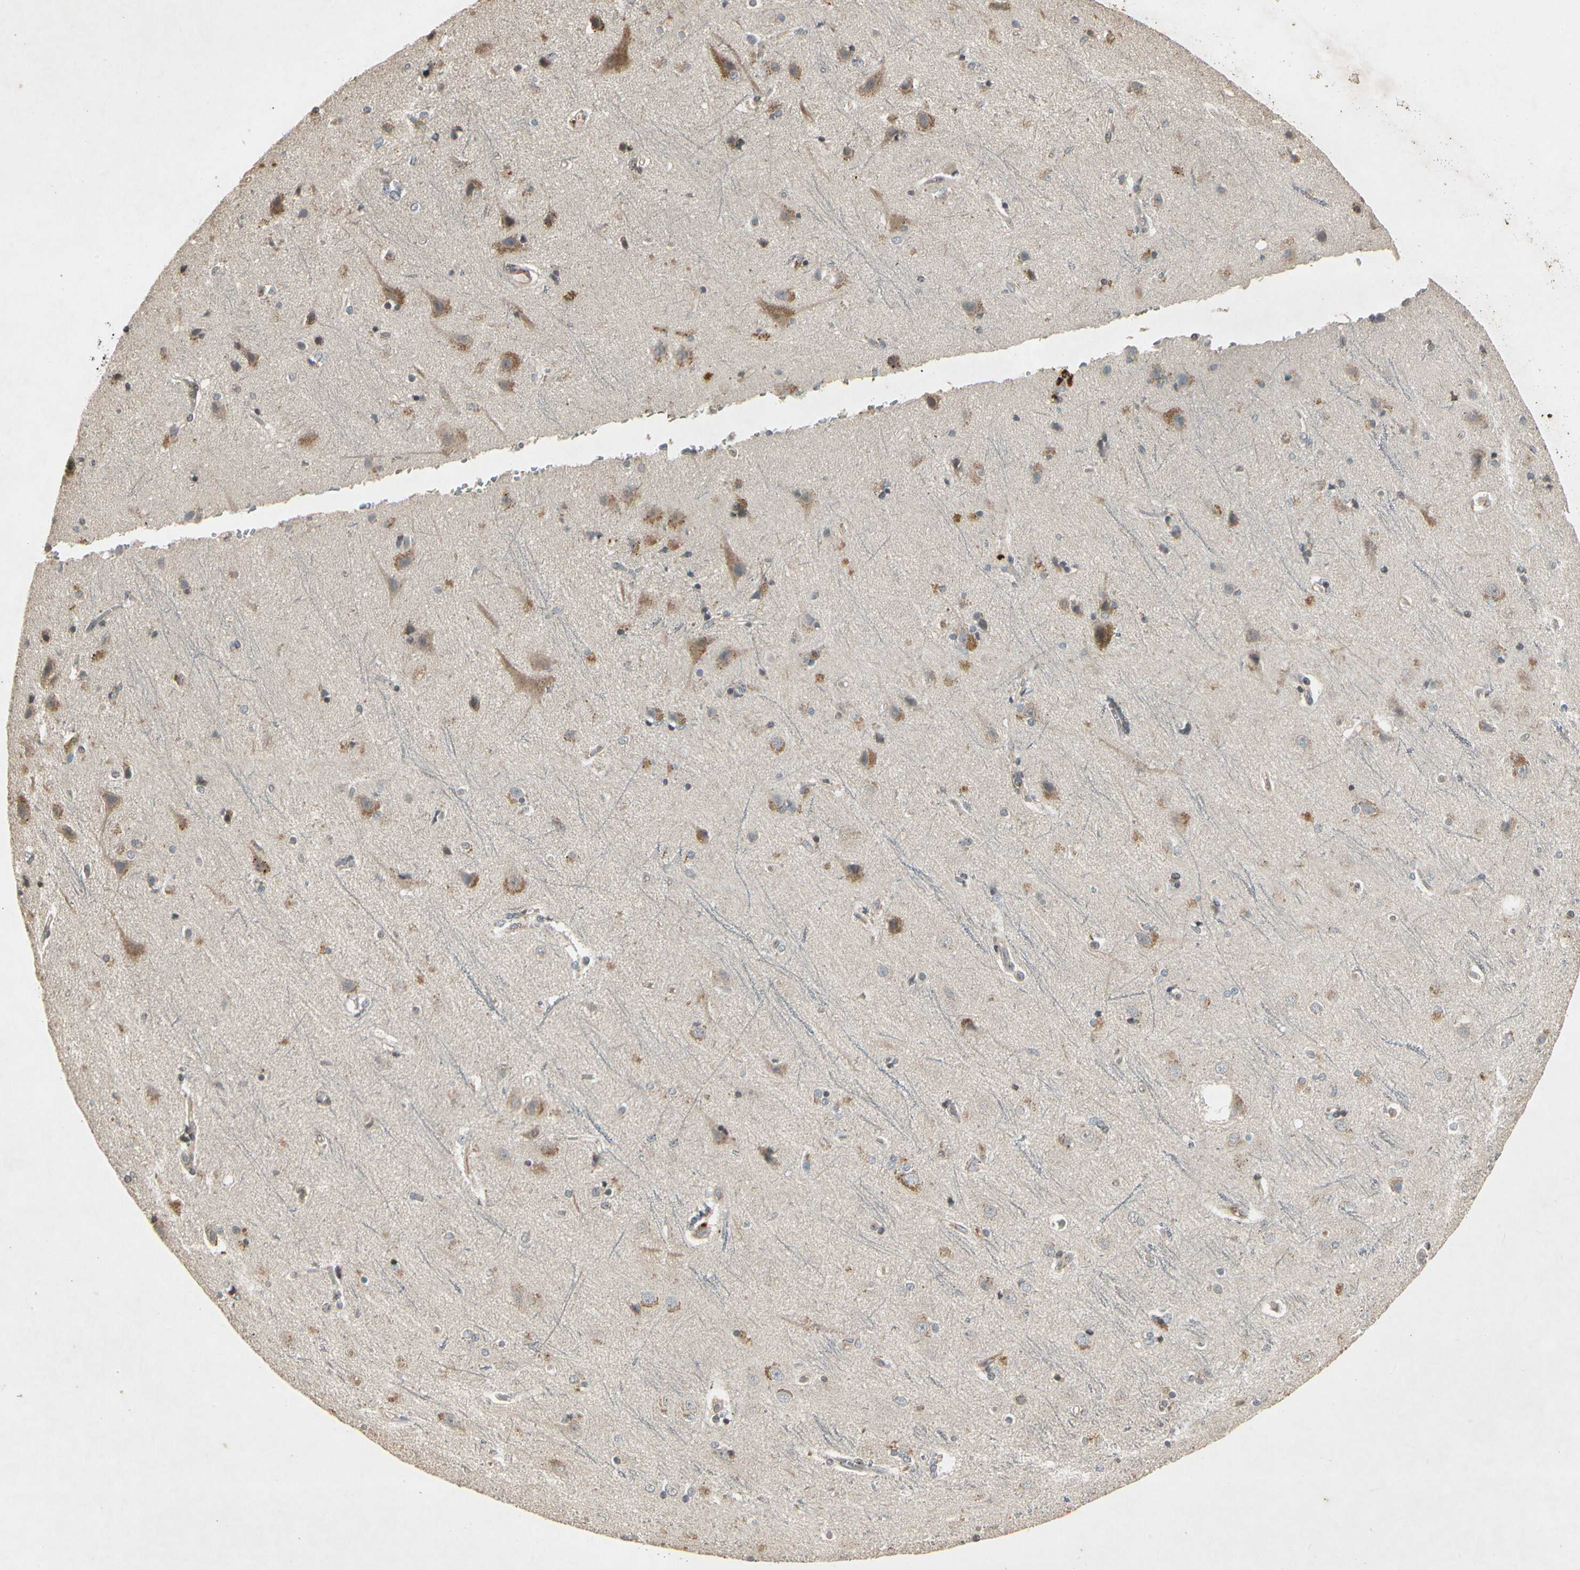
{"staining": {"intensity": "weak", "quantity": "25%-75%", "location": "cytoplasmic/membranous"}, "tissue": "cerebral cortex", "cell_type": "Endothelial cells", "image_type": "normal", "snomed": [{"axis": "morphology", "description": "Normal tissue, NOS"}, {"axis": "topography", "description": "Cerebral cortex"}], "caption": "A histopathology image of cerebral cortex stained for a protein displays weak cytoplasmic/membranous brown staining in endothelial cells.", "gene": "TEK", "patient": {"sex": "female", "age": 54}}